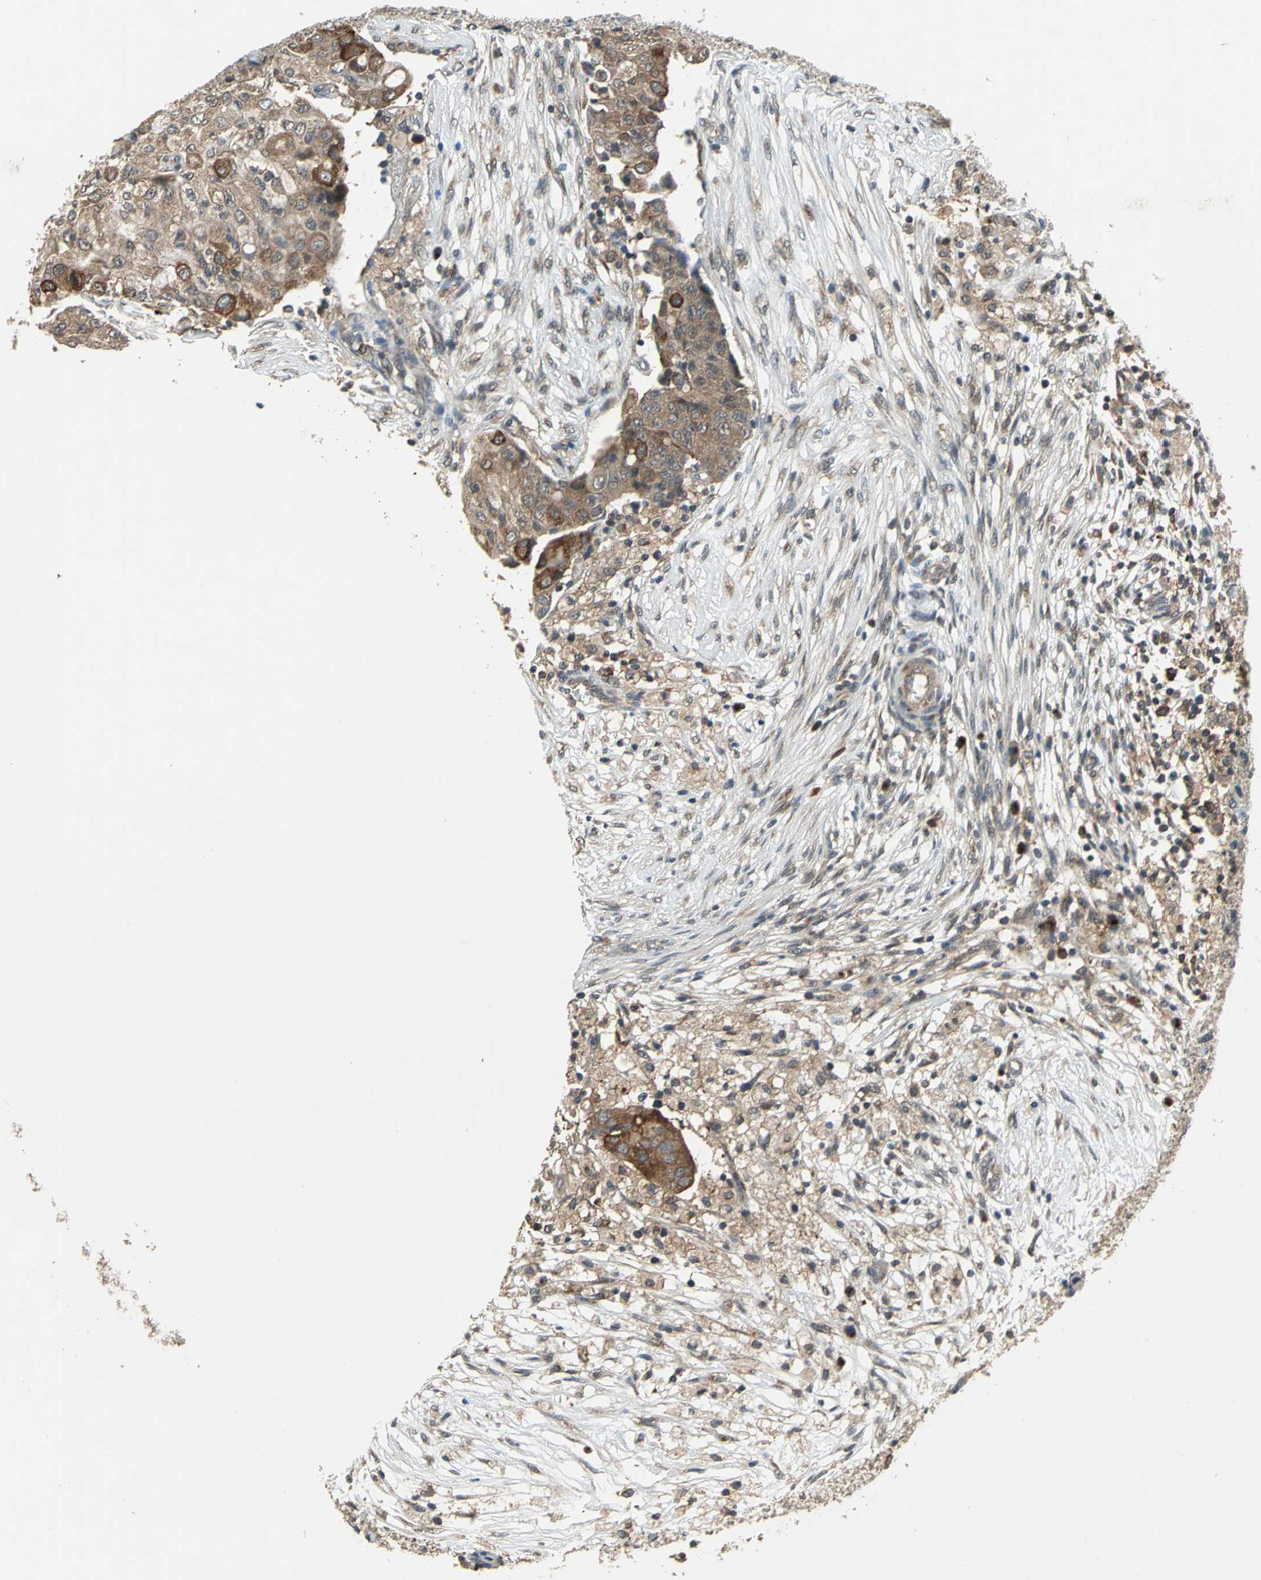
{"staining": {"intensity": "moderate", "quantity": ">75%", "location": "cytoplasmic/membranous"}, "tissue": "ovarian cancer", "cell_type": "Tumor cells", "image_type": "cancer", "snomed": [{"axis": "morphology", "description": "Carcinoma, endometroid"}, {"axis": "topography", "description": "Ovary"}], "caption": "About >75% of tumor cells in human ovarian endometroid carcinoma exhibit moderate cytoplasmic/membranous protein expression as visualized by brown immunohistochemical staining.", "gene": "NFKBIE", "patient": {"sex": "female", "age": 42}}